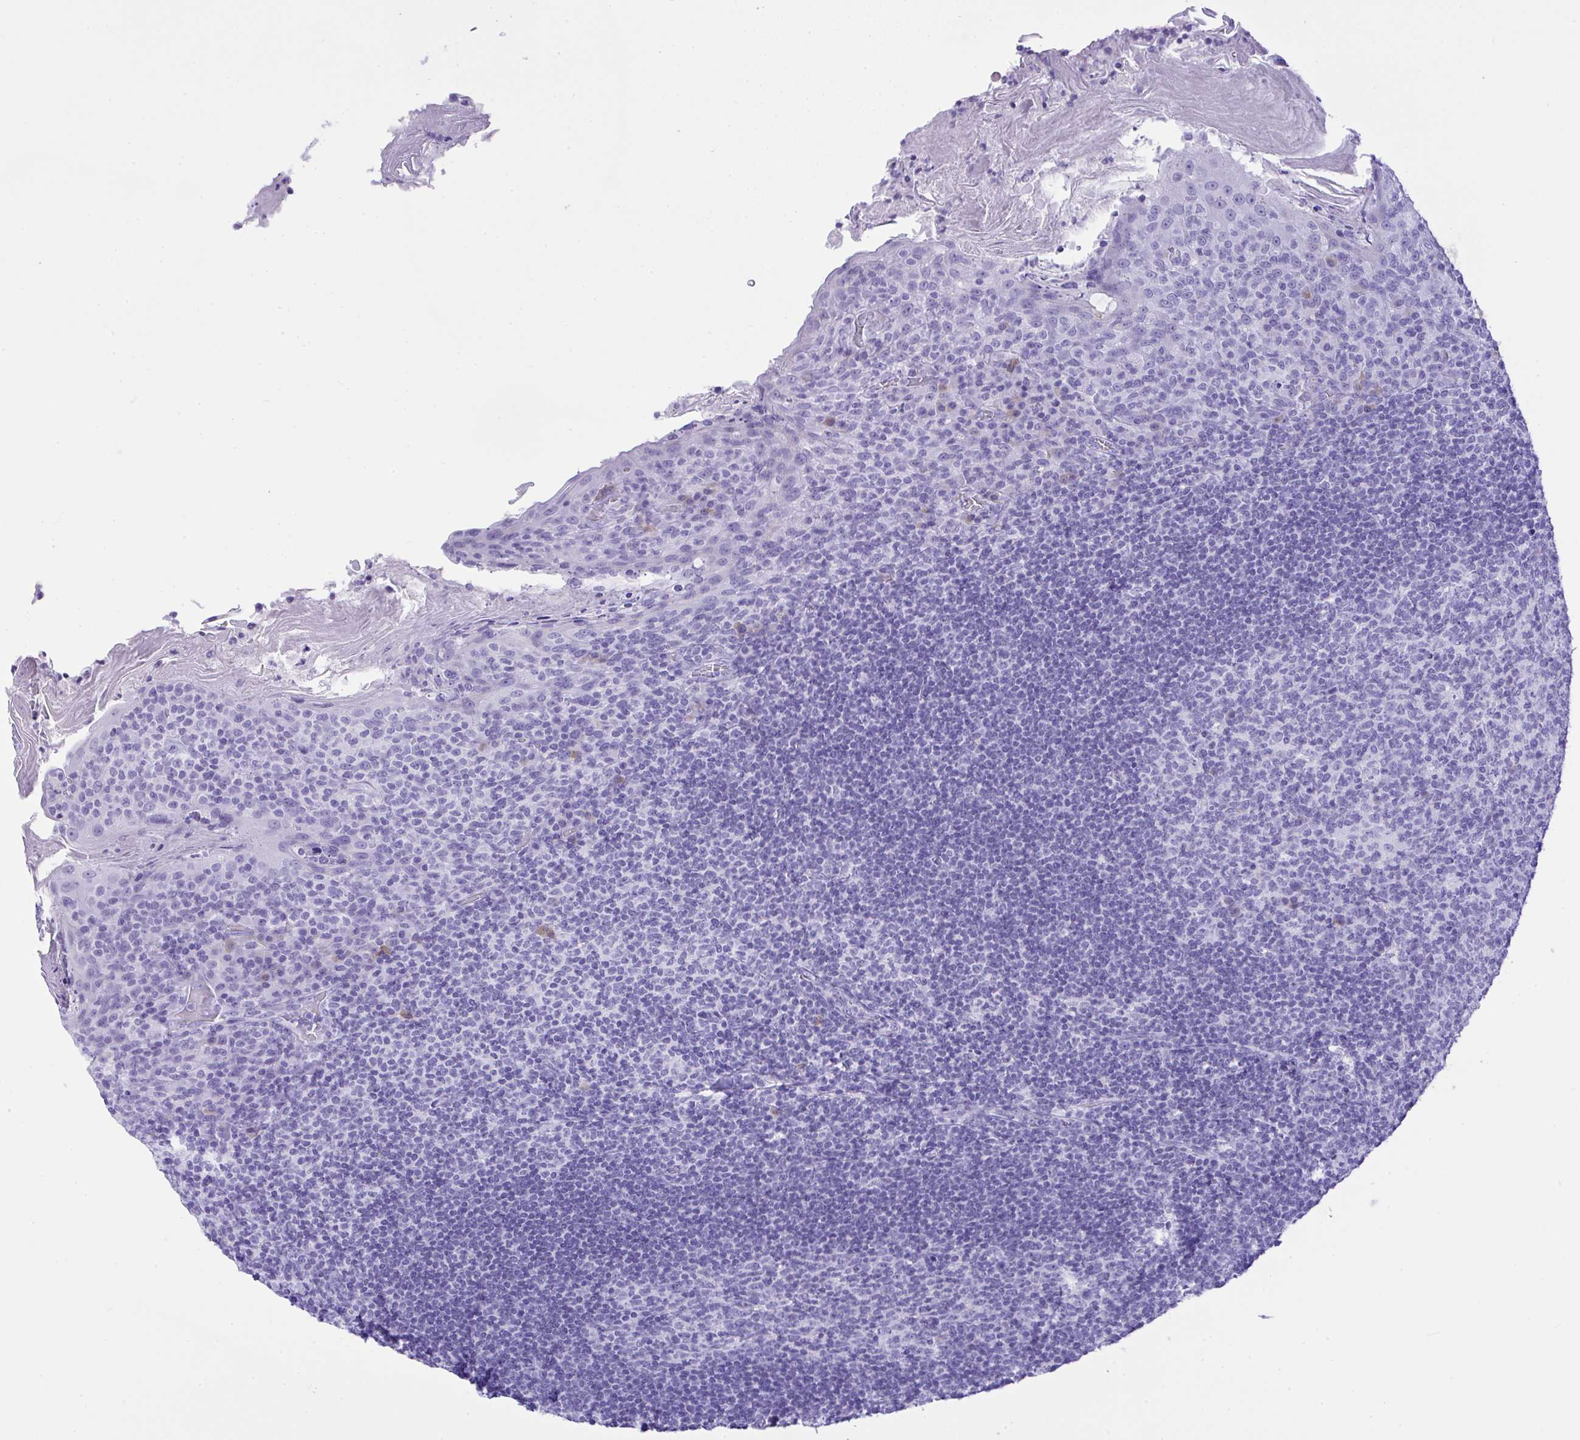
{"staining": {"intensity": "negative", "quantity": "none", "location": "none"}, "tissue": "tonsil", "cell_type": "Germinal center cells", "image_type": "normal", "snomed": [{"axis": "morphology", "description": "Normal tissue, NOS"}, {"axis": "topography", "description": "Tonsil"}], "caption": "An immunohistochemistry photomicrograph of normal tonsil is shown. There is no staining in germinal center cells of tonsil. (IHC, brightfield microscopy, high magnification).", "gene": "AKR1D1", "patient": {"sex": "female", "age": 10}}